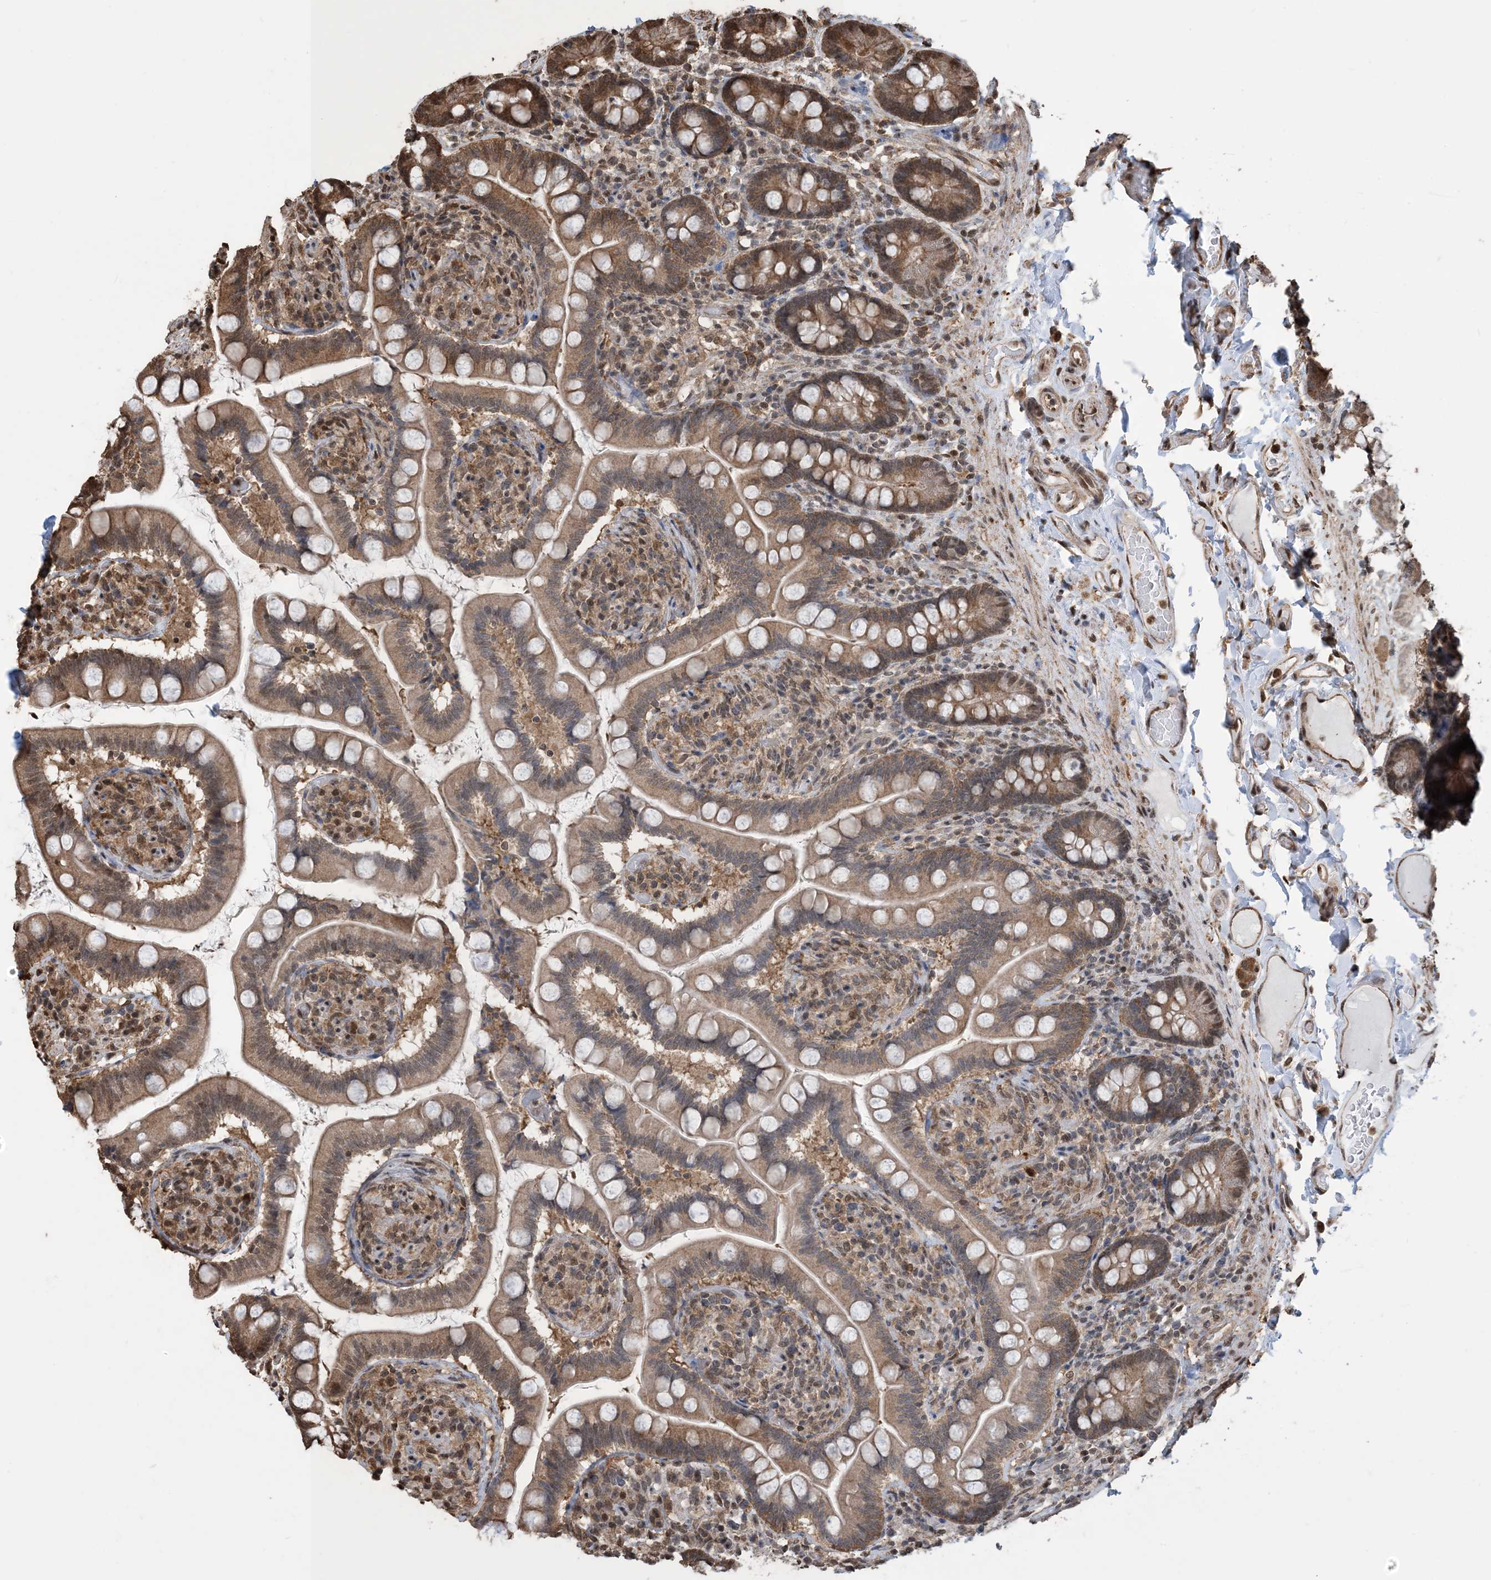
{"staining": {"intensity": "moderate", "quantity": "25%-75%", "location": "cytoplasmic/membranous"}, "tissue": "small intestine", "cell_type": "Glandular cells", "image_type": "normal", "snomed": [{"axis": "morphology", "description": "Normal tissue, NOS"}, {"axis": "topography", "description": "Small intestine"}], "caption": "Glandular cells exhibit medium levels of moderate cytoplasmic/membranous positivity in approximately 25%-75% of cells in benign human small intestine. (DAB (3,3'-diaminobenzidine) IHC with brightfield microscopy, high magnification).", "gene": "HSPA1A", "patient": {"sex": "female", "age": 64}}